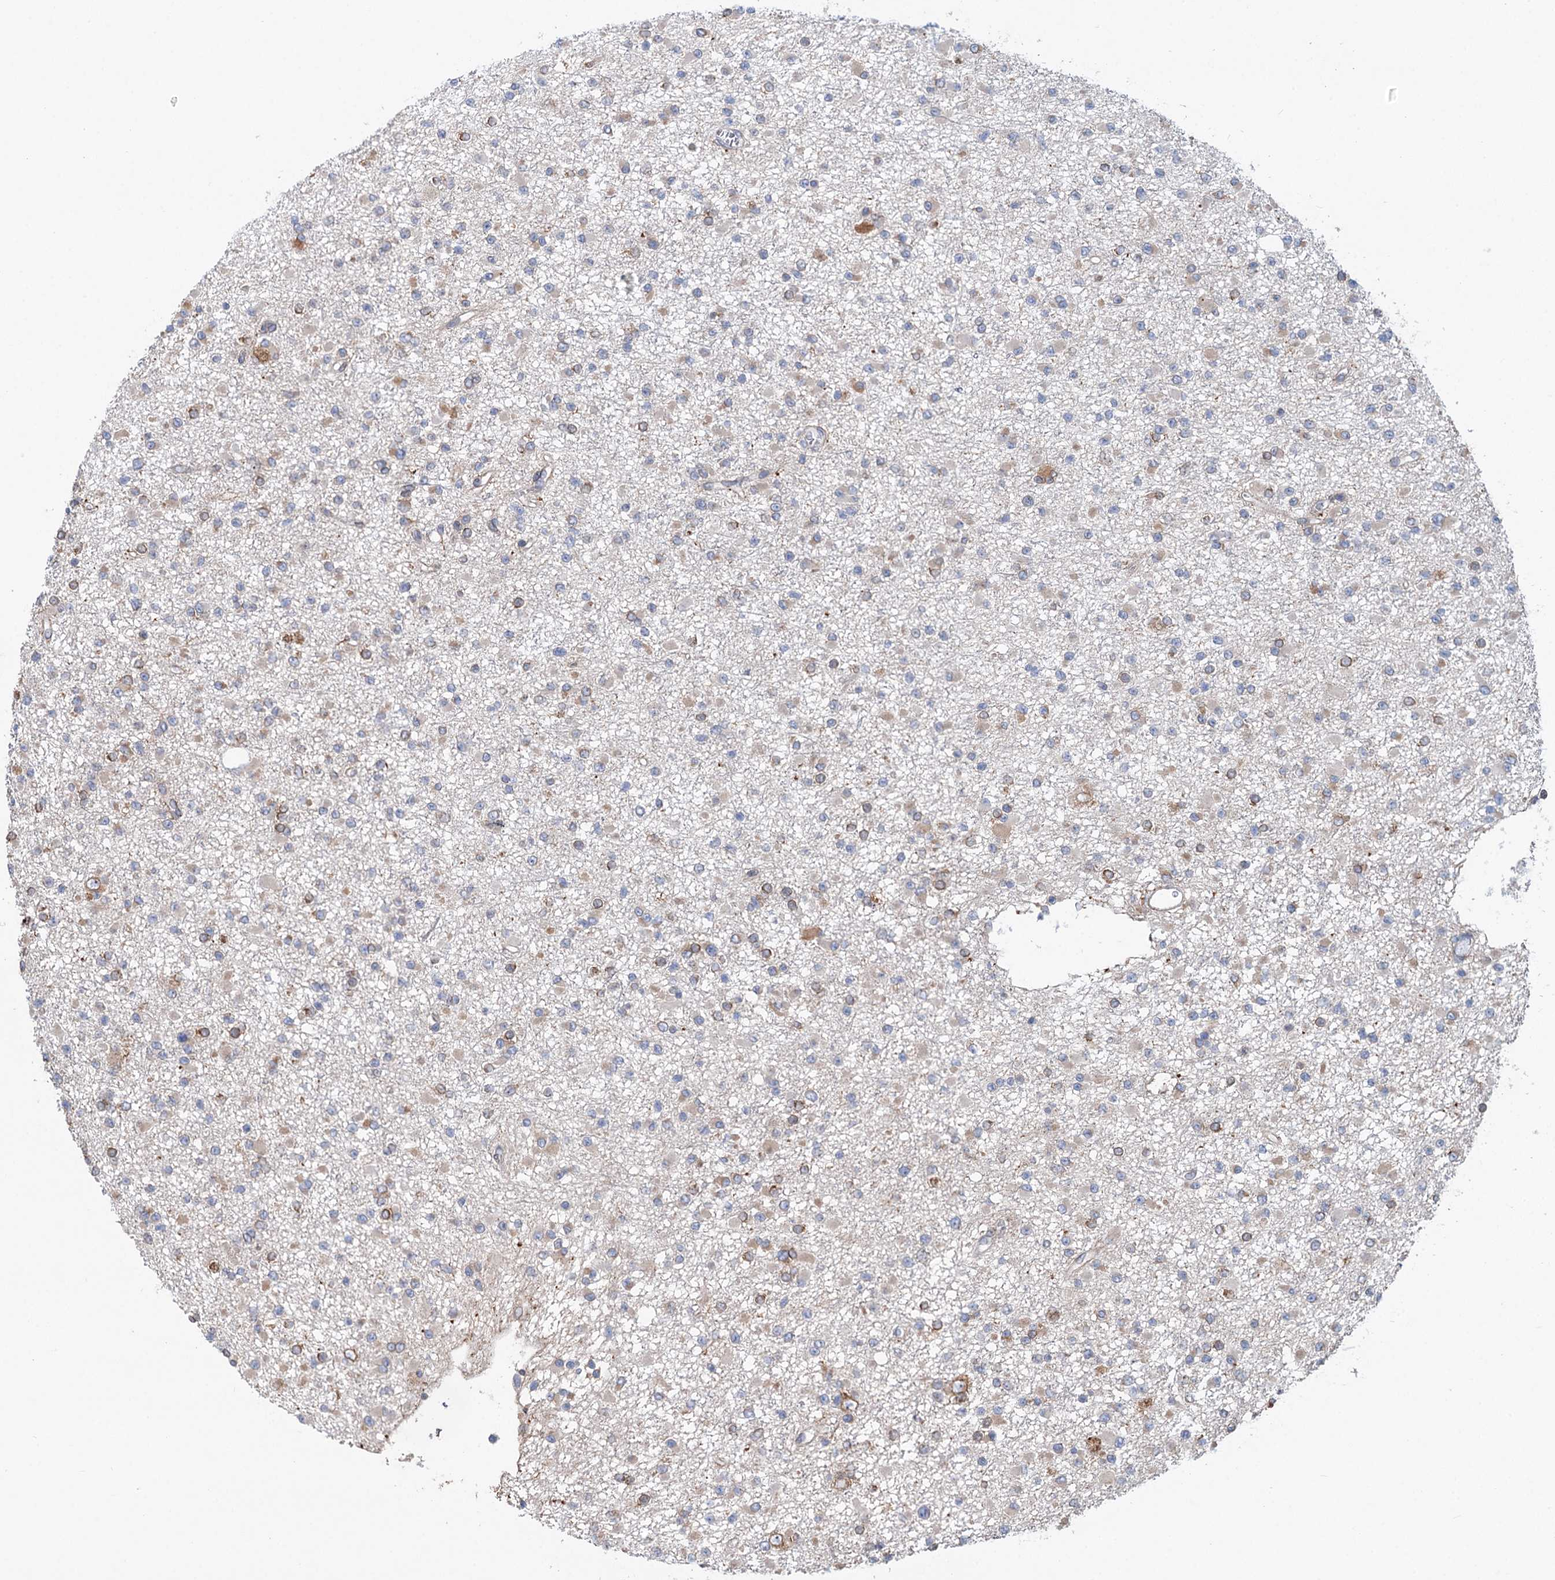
{"staining": {"intensity": "weak", "quantity": "25%-75%", "location": "cytoplasmic/membranous"}, "tissue": "glioma", "cell_type": "Tumor cells", "image_type": "cancer", "snomed": [{"axis": "morphology", "description": "Glioma, malignant, Low grade"}, {"axis": "topography", "description": "Brain"}], "caption": "The micrograph displays immunohistochemical staining of glioma. There is weak cytoplasmic/membranous positivity is appreciated in about 25%-75% of tumor cells.", "gene": "PTDSS2", "patient": {"sex": "female", "age": 22}}